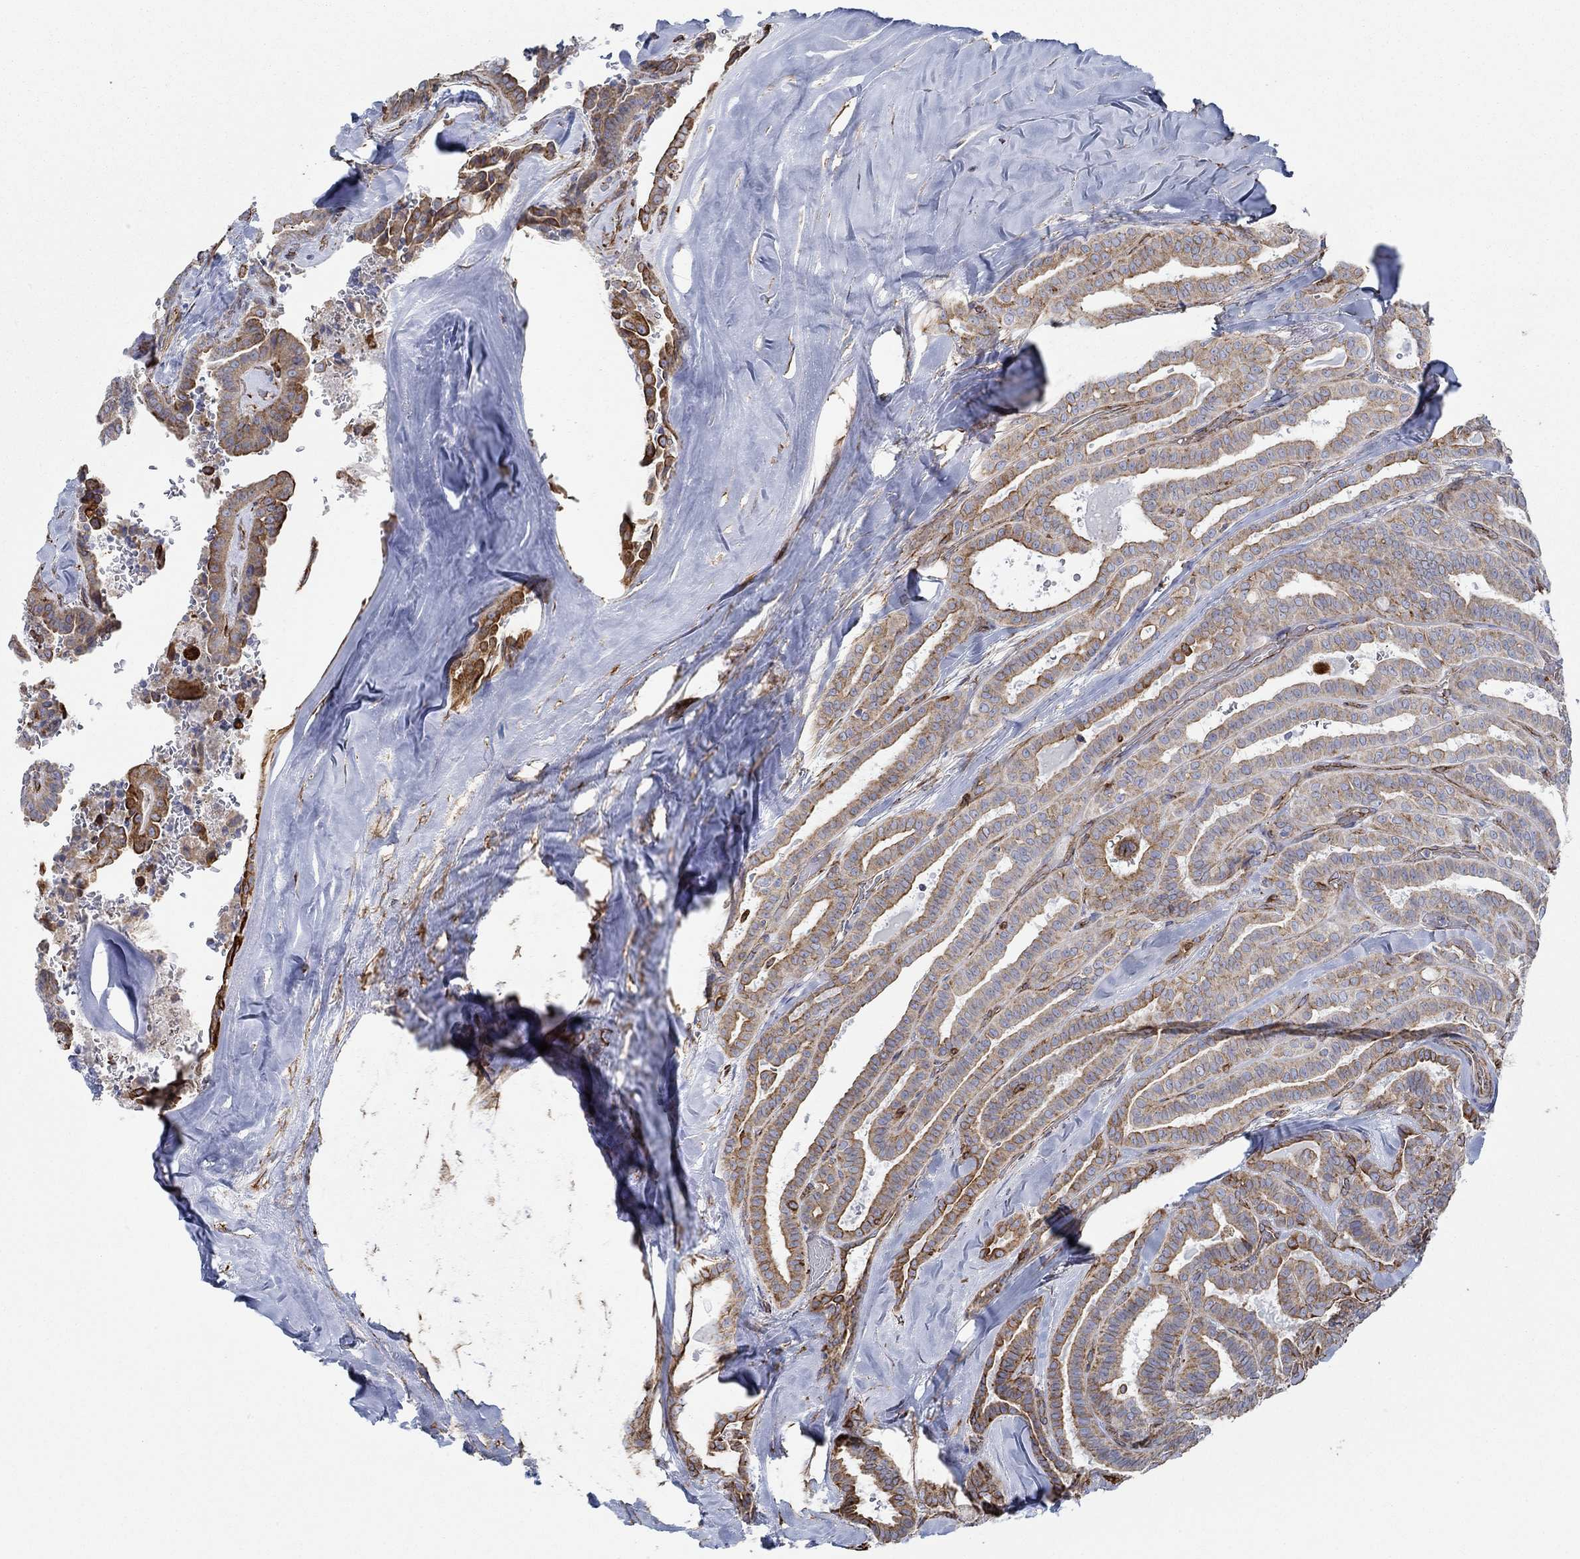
{"staining": {"intensity": "strong", "quantity": "25%-75%", "location": "cytoplasmic/membranous"}, "tissue": "thyroid cancer", "cell_type": "Tumor cells", "image_type": "cancer", "snomed": [{"axis": "morphology", "description": "Papillary adenocarcinoma, NOS"}, {"axis": "topography", "description": "Thyroid gland"}], "caption": "IHC of thyroid papillary adenocarcinoma exhibits high levels of strong cytoplasmic/membranous expression in about 25%-75% of tumor cells.", "gene": "STC2", "patient": {"sex": "female", "age": 39}}